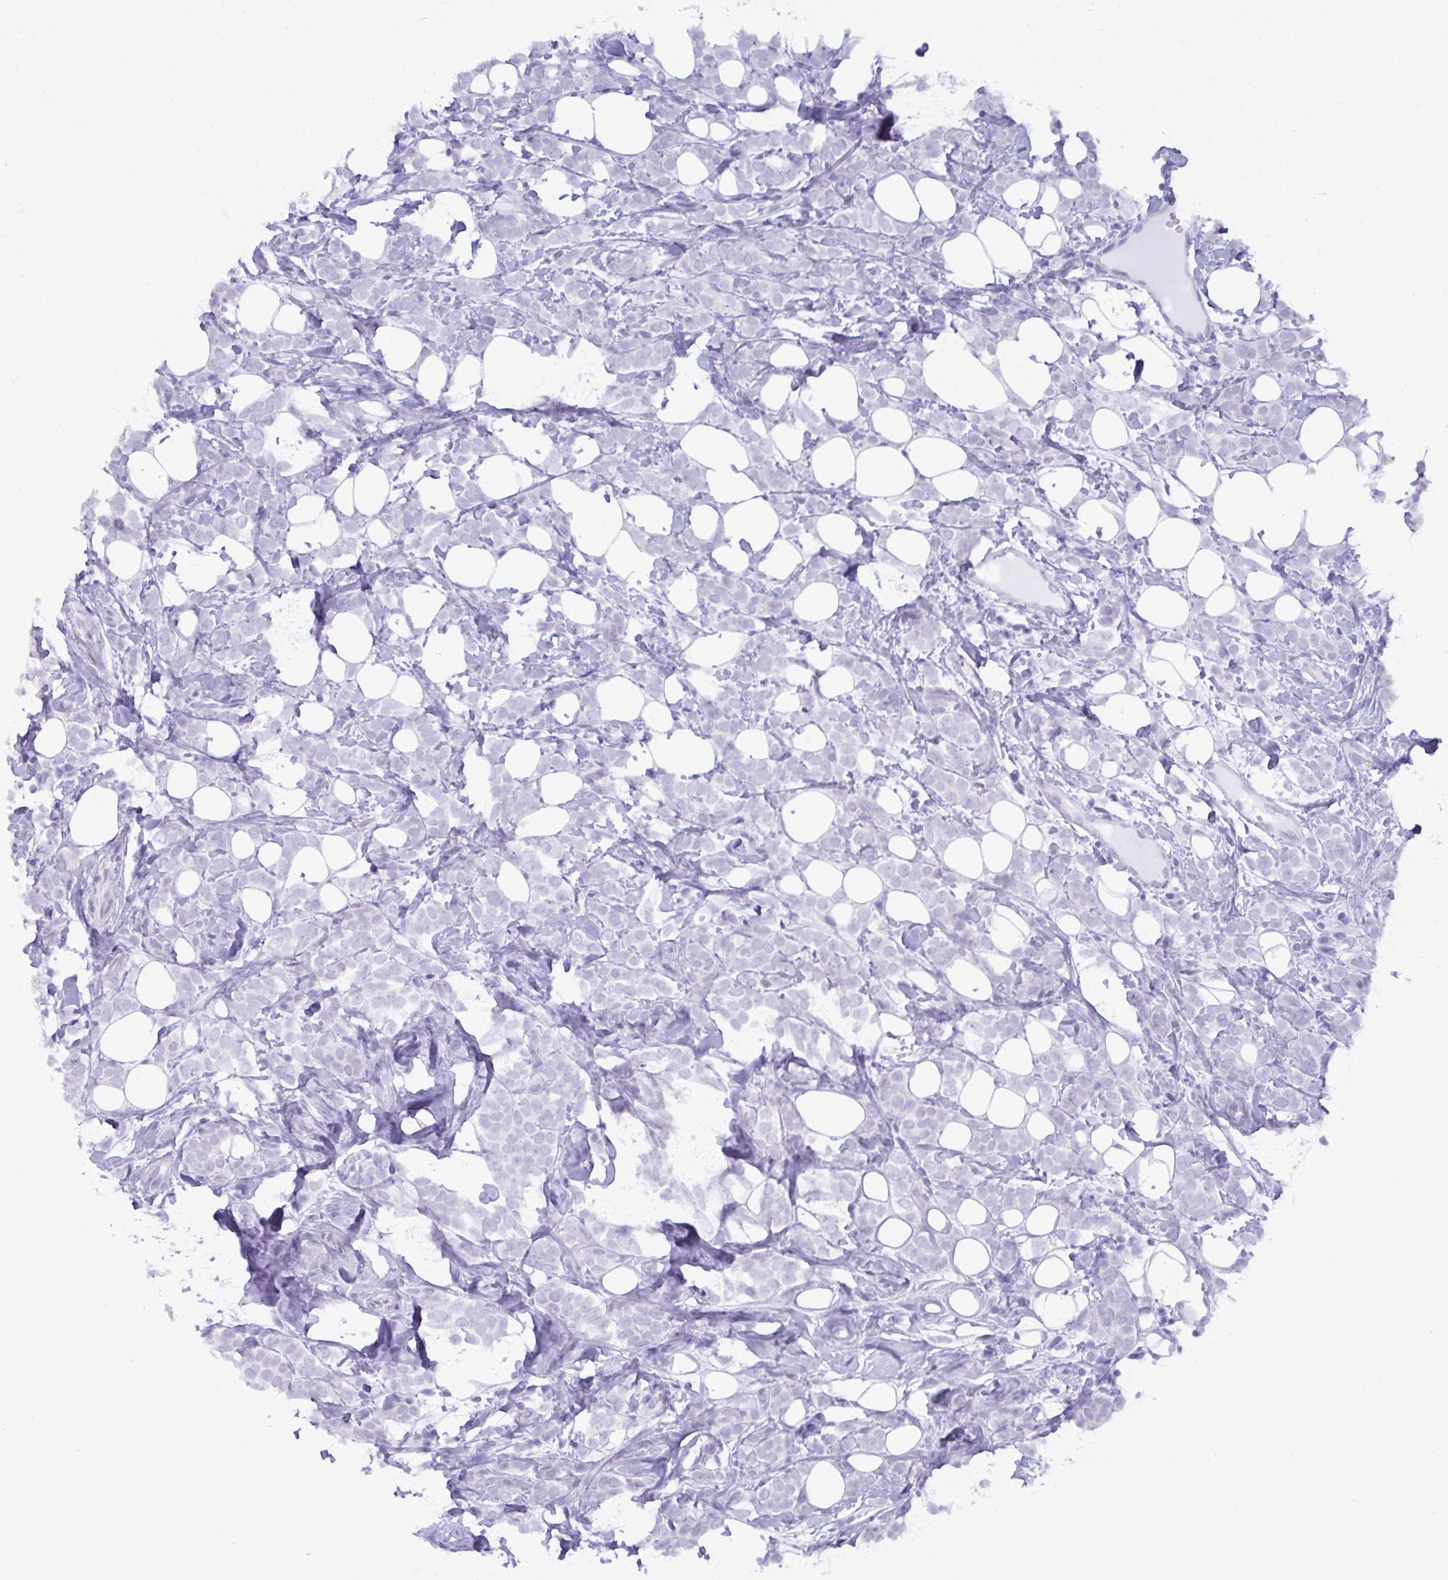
{"staining": {"intensity": "negative", "quantity": "none", "location": "none"}, "tissue": "breast cancer", "cell_type": "Tumor cells", "image_type": "cancer", "snomed": [{"axis": "morphology", "description": "Lobular carcinoma"}, {"axis": "topography", "description": "Breast"}], "caption": "The photomicrograph displays no staining of tumor cells in breast cancer (lobular carcinoma).", "gene": "C4orf33", "patient": {"sex": "female", "age": 49}}